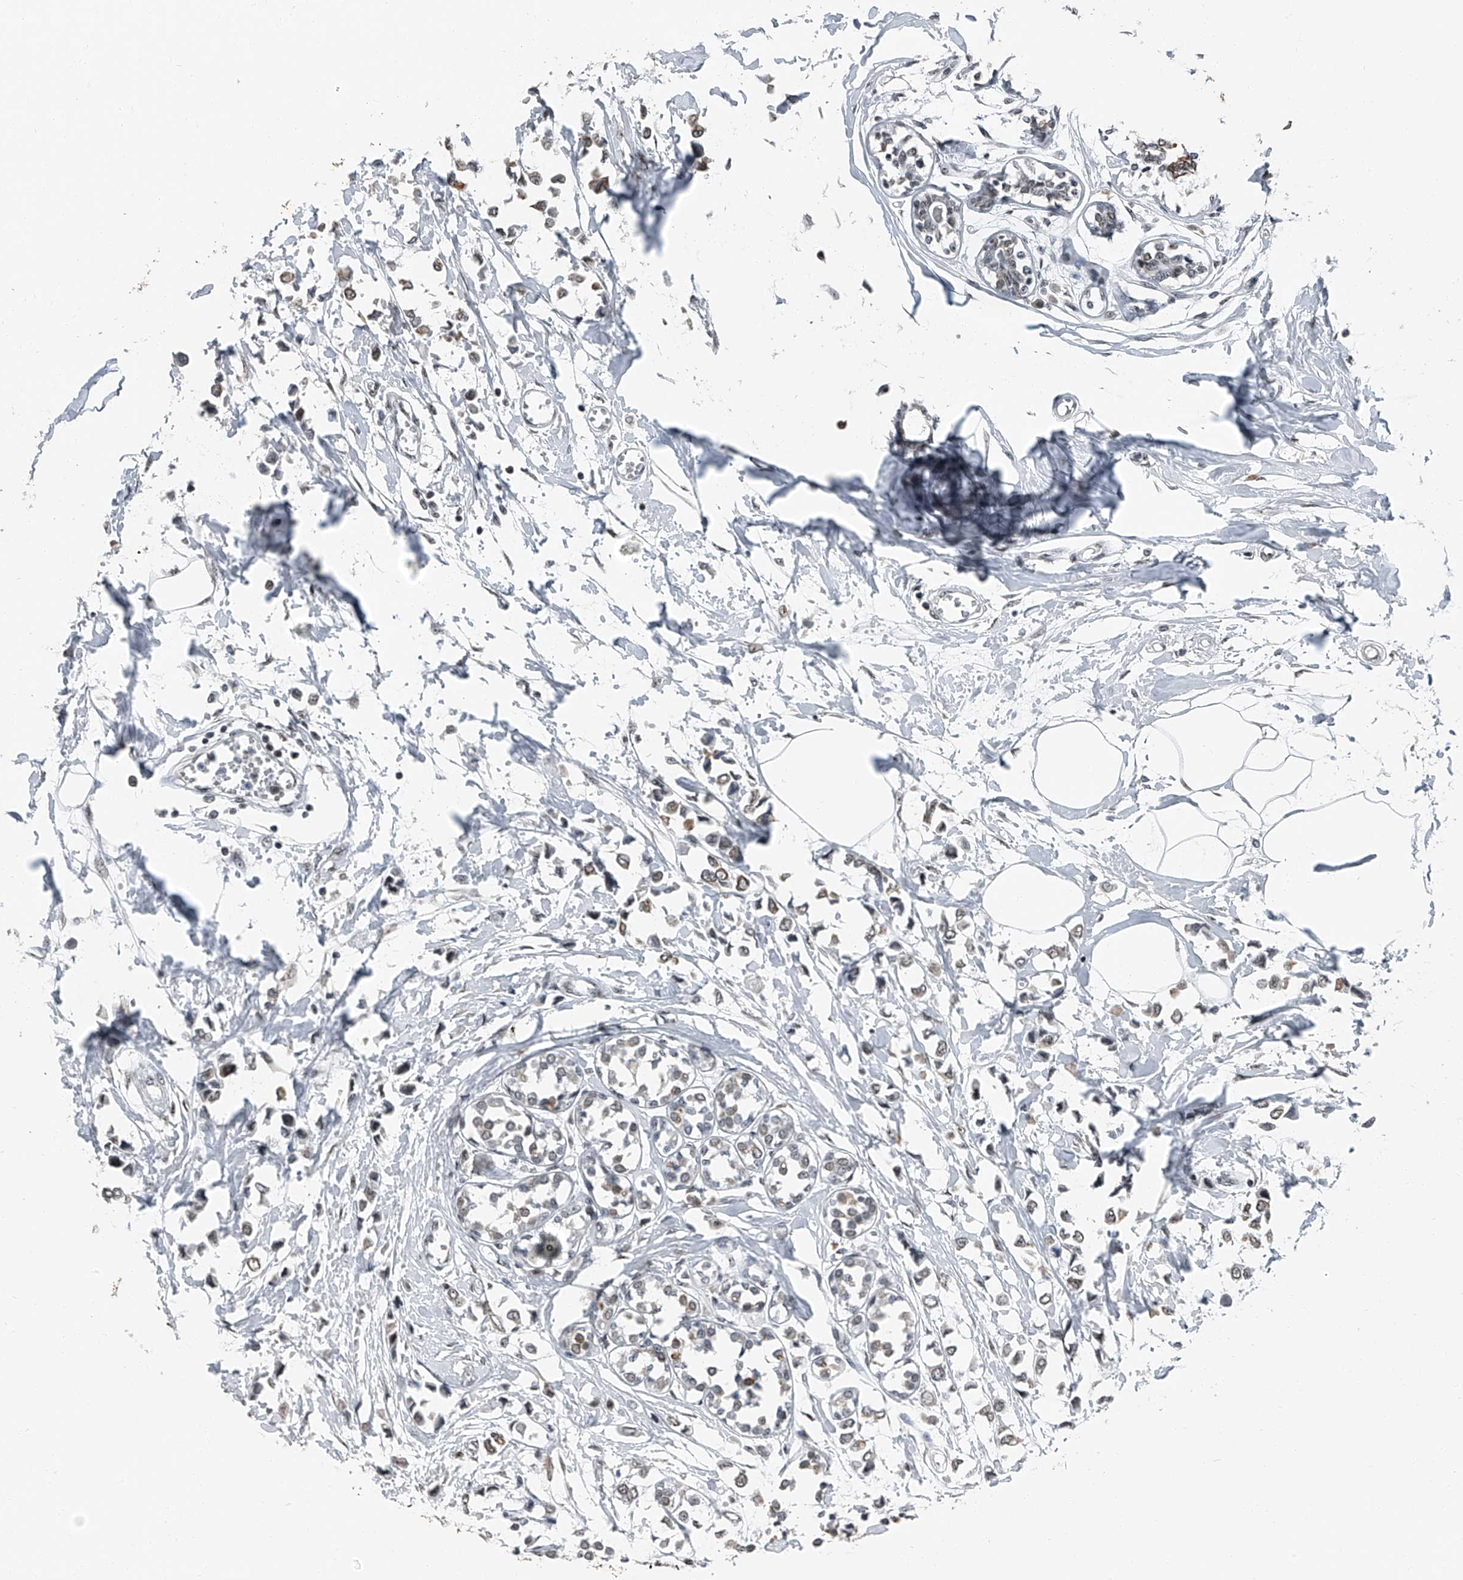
{"staining": {"intensity": "weak", "quantity": ">75%", "location": "nuclear"}, "tissue": "breast cancer", "cell_type": "Tumor cells", "image_type": "cancer", "snomed": [{"axis": "morphology", "description": "Lobular carcinoma"}, {"axis": "topography", "description": "Breast"}], "caption": "Immunohistochemistry (IHC) (DAB (3,3'-diaminobenzidine)) staining of human lobular carcinoma (breast) exhibits weak nuclear protein expression in about >75% of tumor cells. The staining is performed using DAB brown chromogen to label protein expression. The nuclei are counter-stained blue using hematoxylin.", "gene": "TCOF1", "patient": {"sex": "female", "age": 51}}